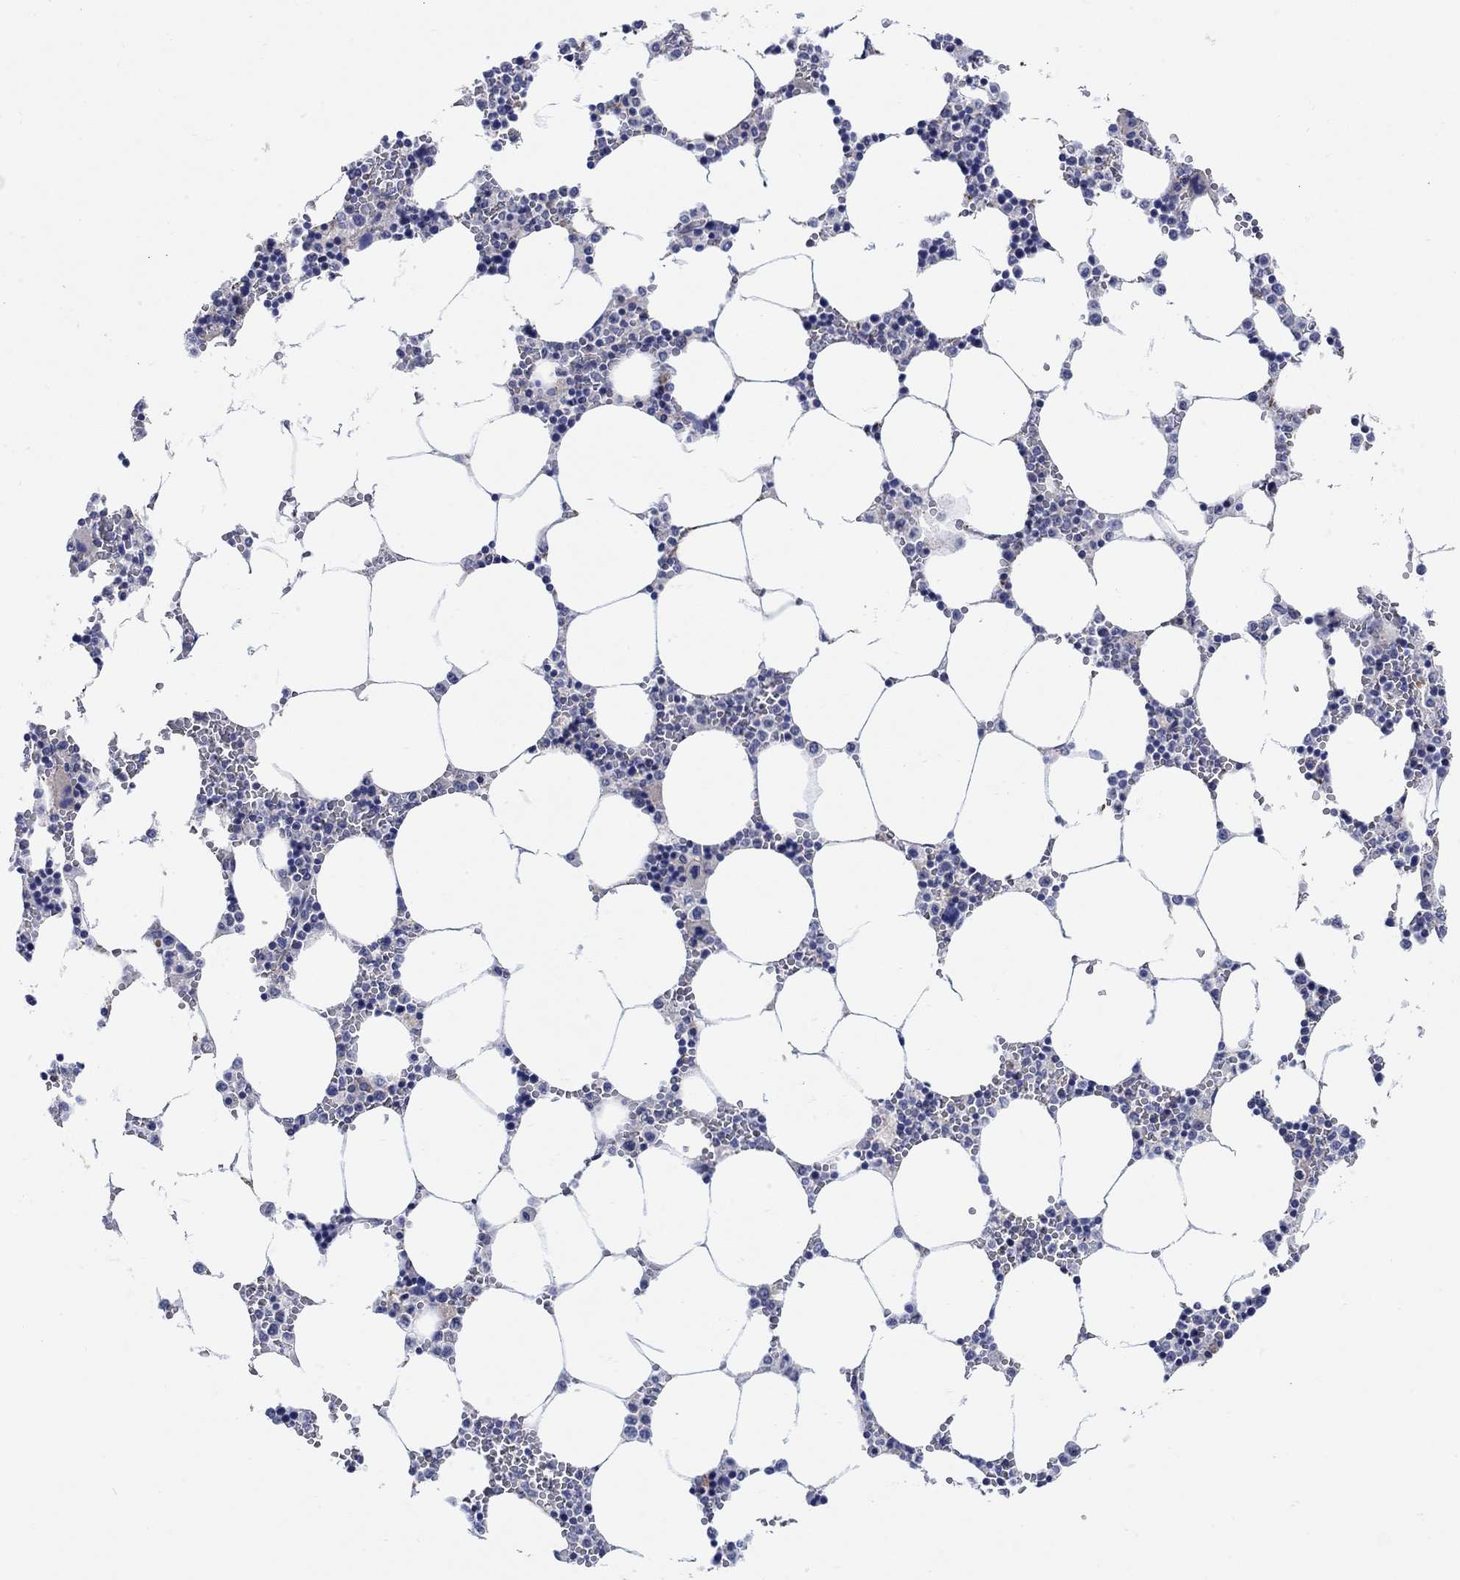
{"staining": {"intensity": "negative", "quantity": "none", "location": "none"}, "tissue": "bone marrow", "cell_type": "Hematopoietic cells", "image_type": "normal", "snomed": [{"axis": "morphology", "description": "Normal tissue, NOS"}, {"axis": "topography", "description": "Bone marrow"}], "caption": "High magnification brightfield microscopy of normal bone marrow stained with DAB (3,3'-diaminobenzidine) (brown) and counterstained with hematoxylin (blue): hematopoietic cells show no significant staining.", "gene": "SCN7A", "patient": {"sex": "female", "age": 64}}